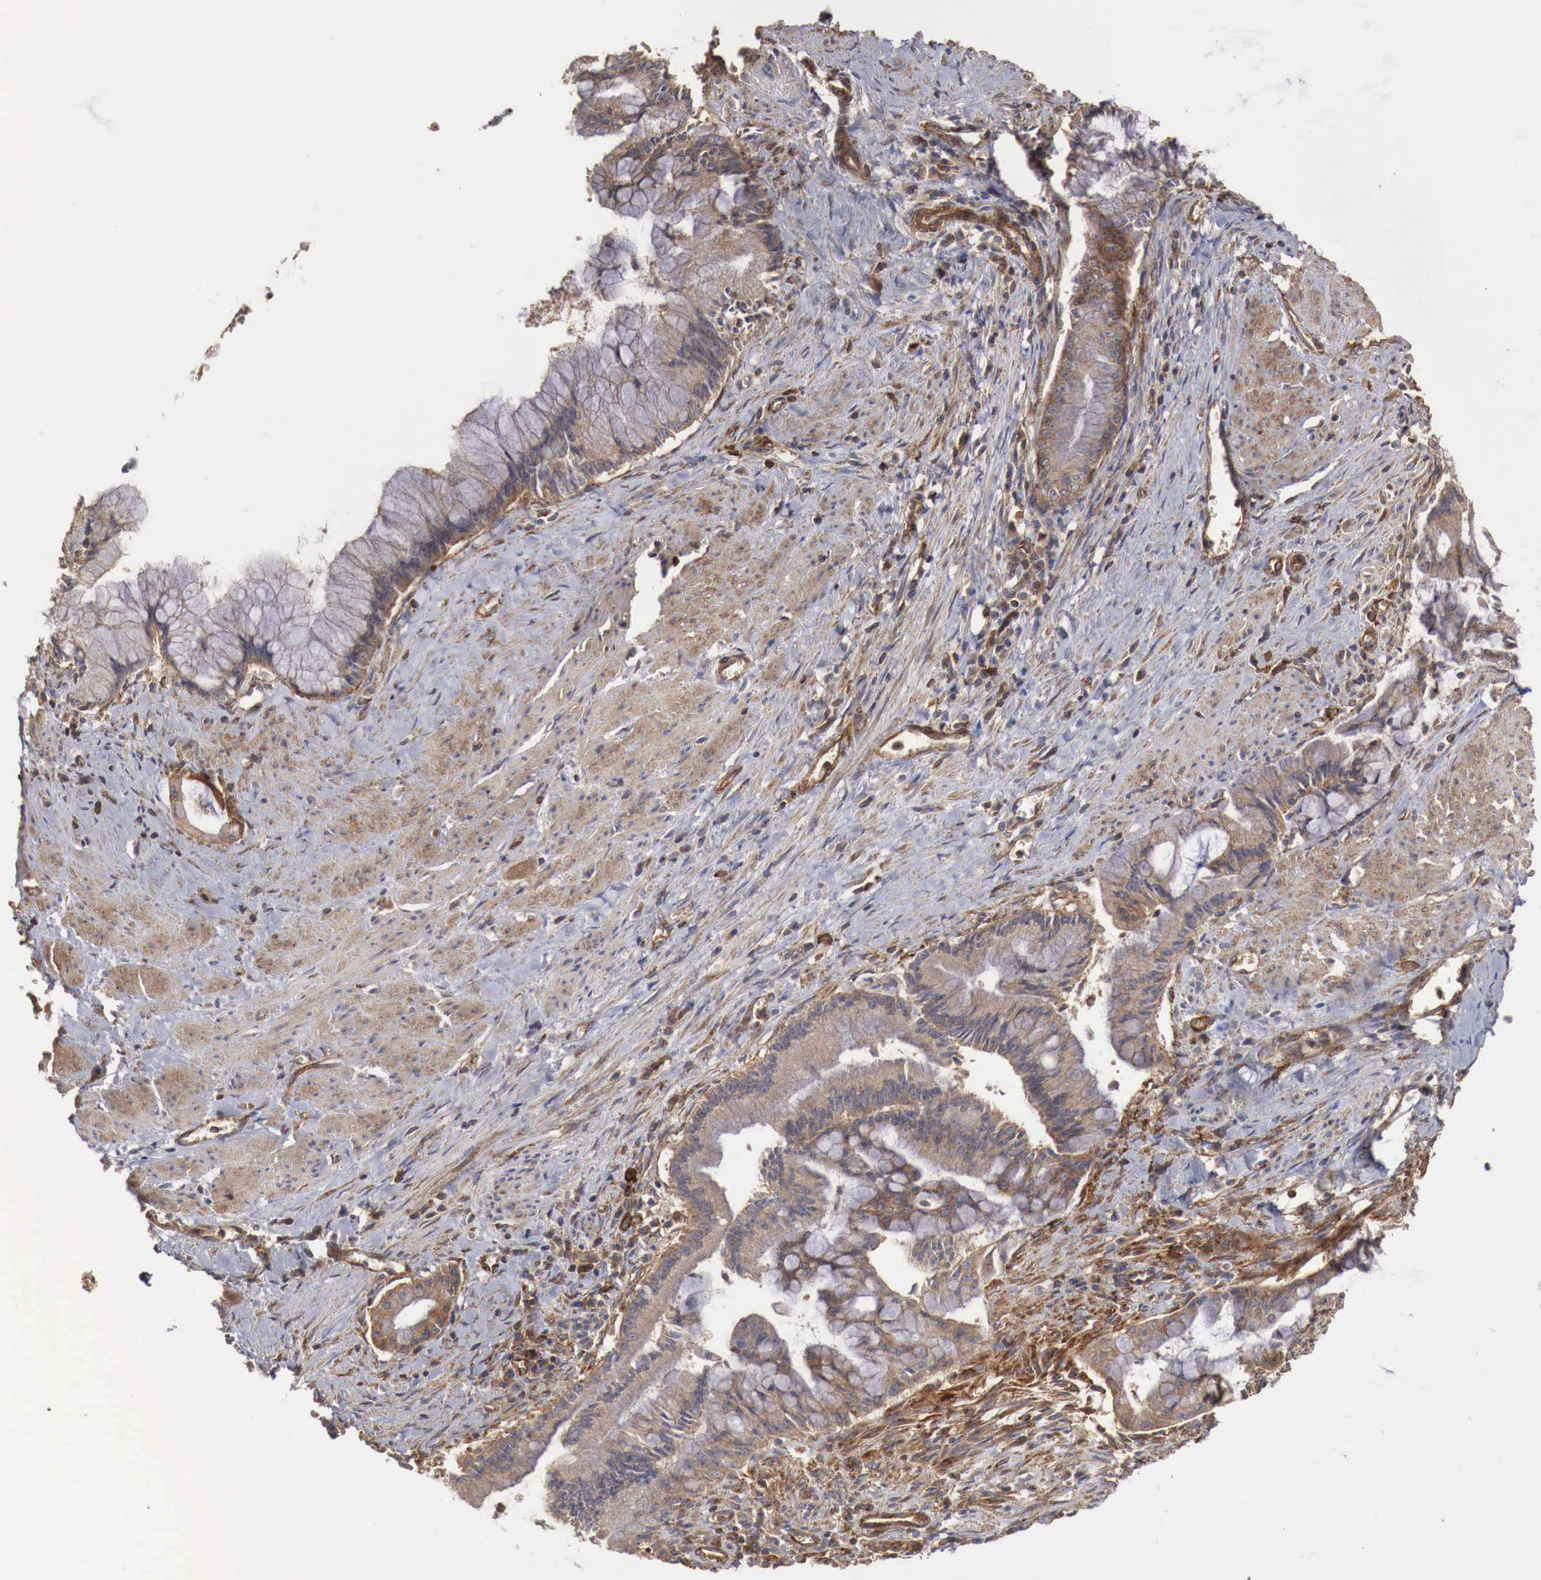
{"staining": {"intensity": "weak", "quantity": ">75%", "location": "cytoplasmic/membranous"}, "tissue": "pancreatic cancer", "cell_type": "Tumor cells", "image_type": "cancer", "snomed": [{"axis": "morphology", "description": "Adenocarcinoma, NOS"}, {"axis": "topography", "description": "Pancreas"}], "caption": "Pancreatic adenocarcinoma was stained to show a protein in brown. There is low levels of weak cytoplasmic/membranous staining in approximately >75% of tumor cells.", "gene": "ARMCX4", "patient": {"sex": "male", "age": 59}}